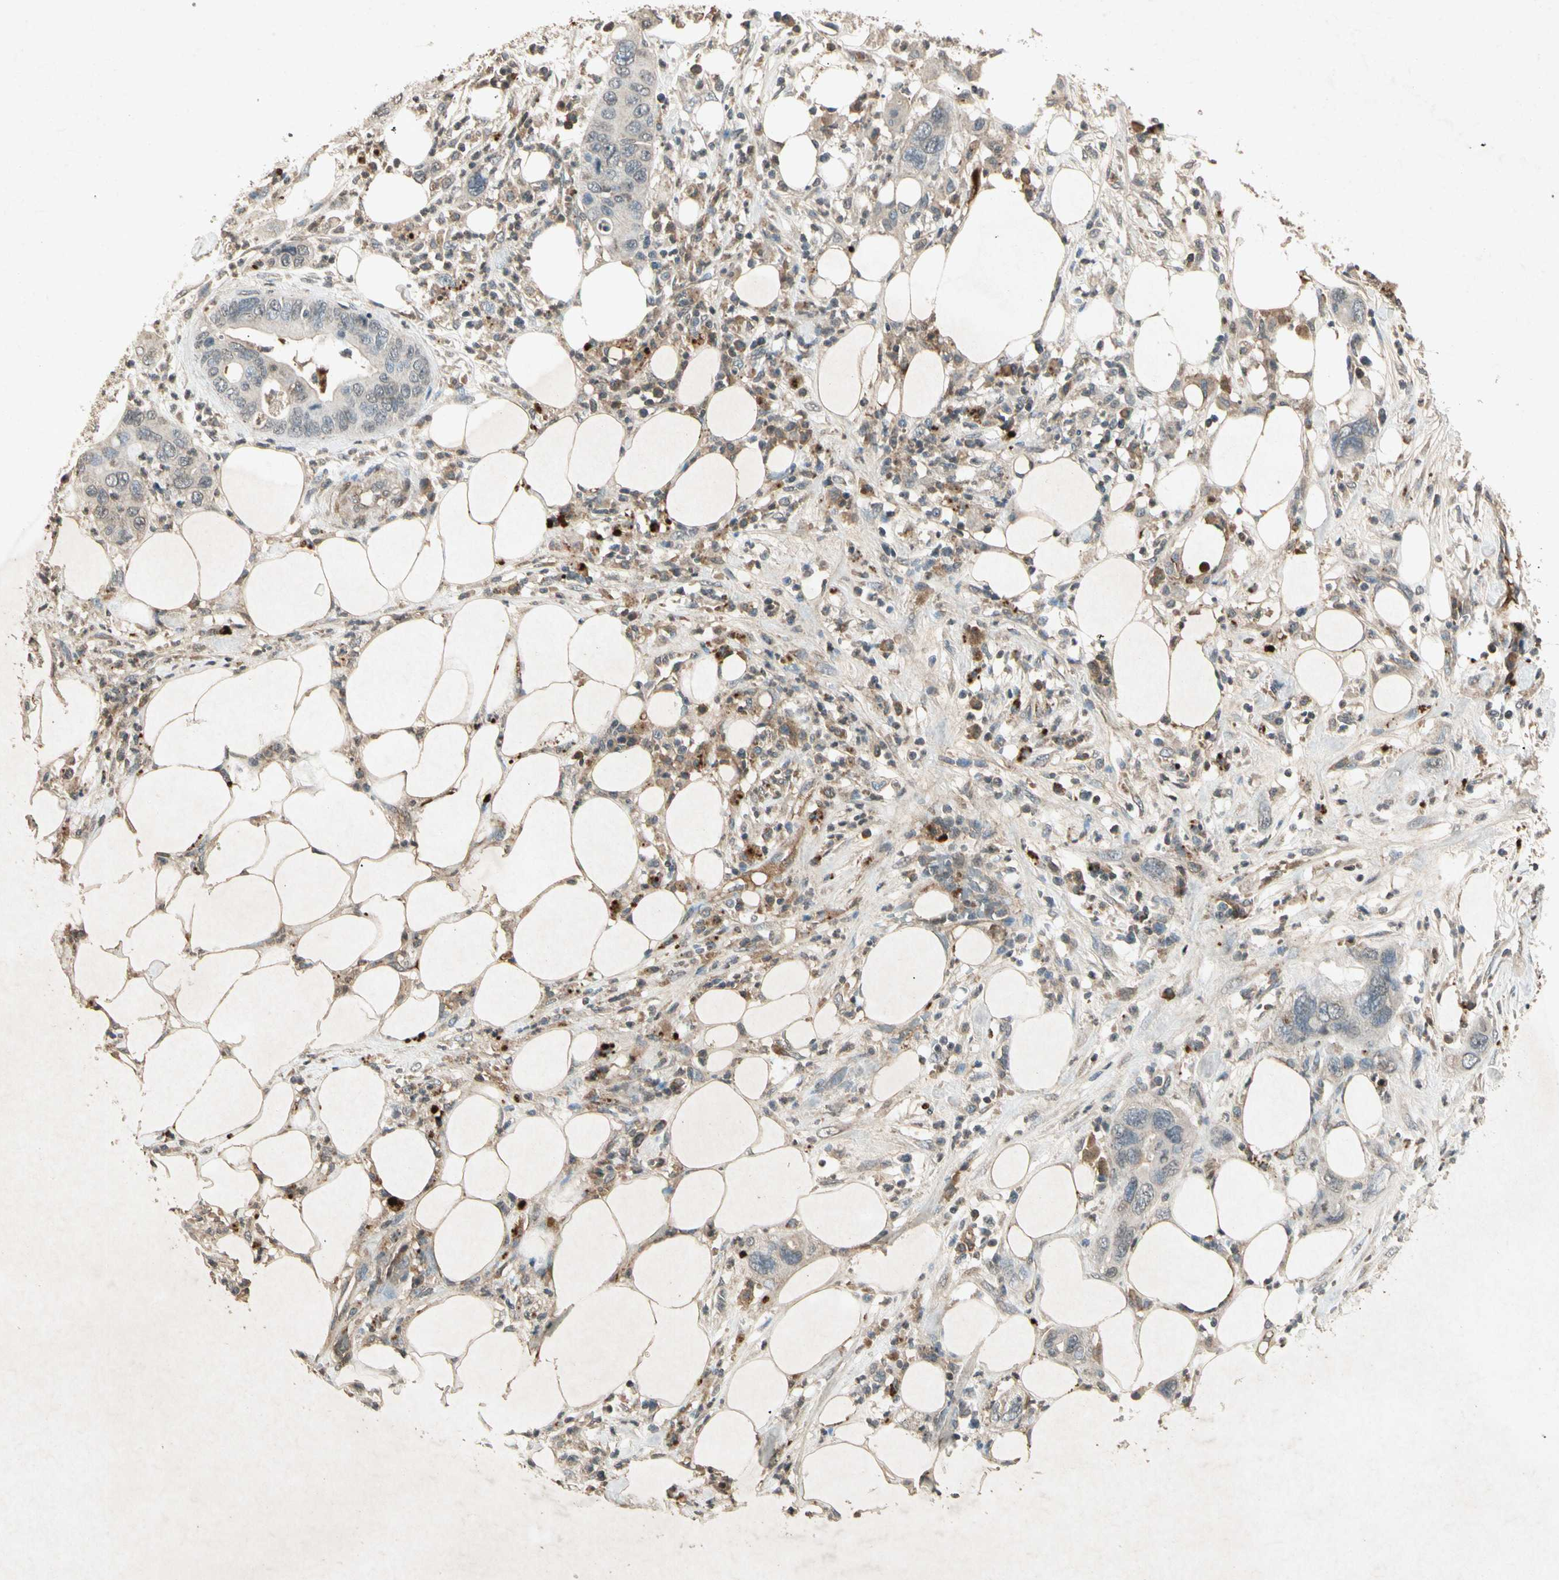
{"staining": {"intensity": "negative", "quantity": "none", "location": "none"}, "tissue": "pancreatic cancer", "cell_type": "Tumor cells", "image_type": "cancer", "snomed": [{"axis": "morphology", "description": "Adenocarcinoma, NOS"}, {"axis": "topography", "description": "Pancreas"}], "caption": "There is no significant positivity in tumor cells of adenocarcinoma (pancreatic). The staining is performed using DAB (3,3'-diaminobenzidine) brown chromogen with nuclei counter-stained in using hematoxylin.", "gene": "CP", "patient": {"sex": "female", "age": 71}}